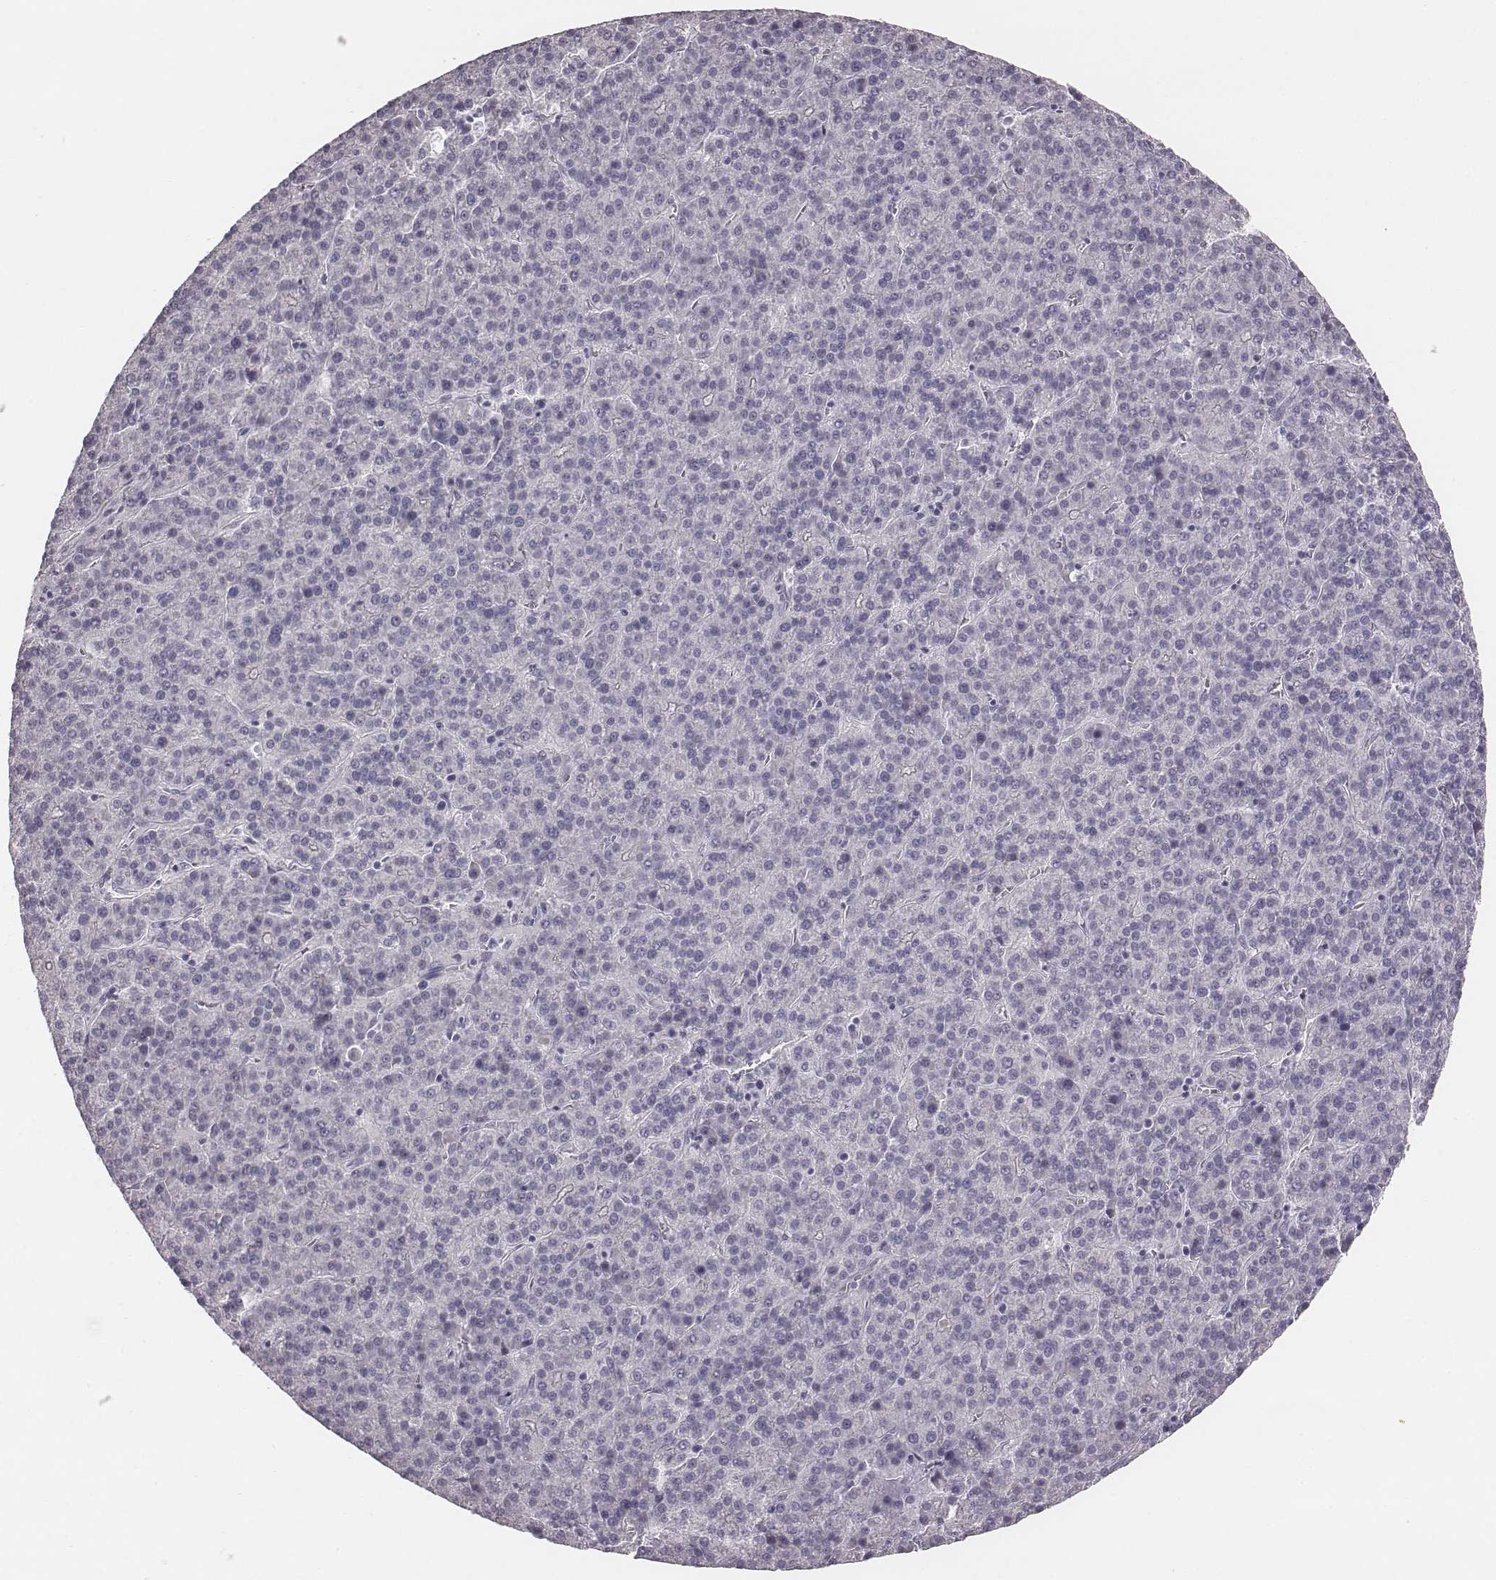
{"staining": {"intensity": "negative", "quantity": "none", "location": "none"}, "tissue": "liver cancer", "cell_type": "Tumor cells", "image_type": "cancer", "snomed": [{"axis": "morphology", "description": "Carcinoma, Hepatocellular, NOS"}, {"axis": "topography", "description": "Liver"}], "caption": "Immunohistochemistry histopathology image of human hepatocellular carcinoma (liver) stained for a protein (brown), which demonstrates no expression in tumor cells.", "gene": "C6orf58", "patient": {"sex": "female", "age": 58}}